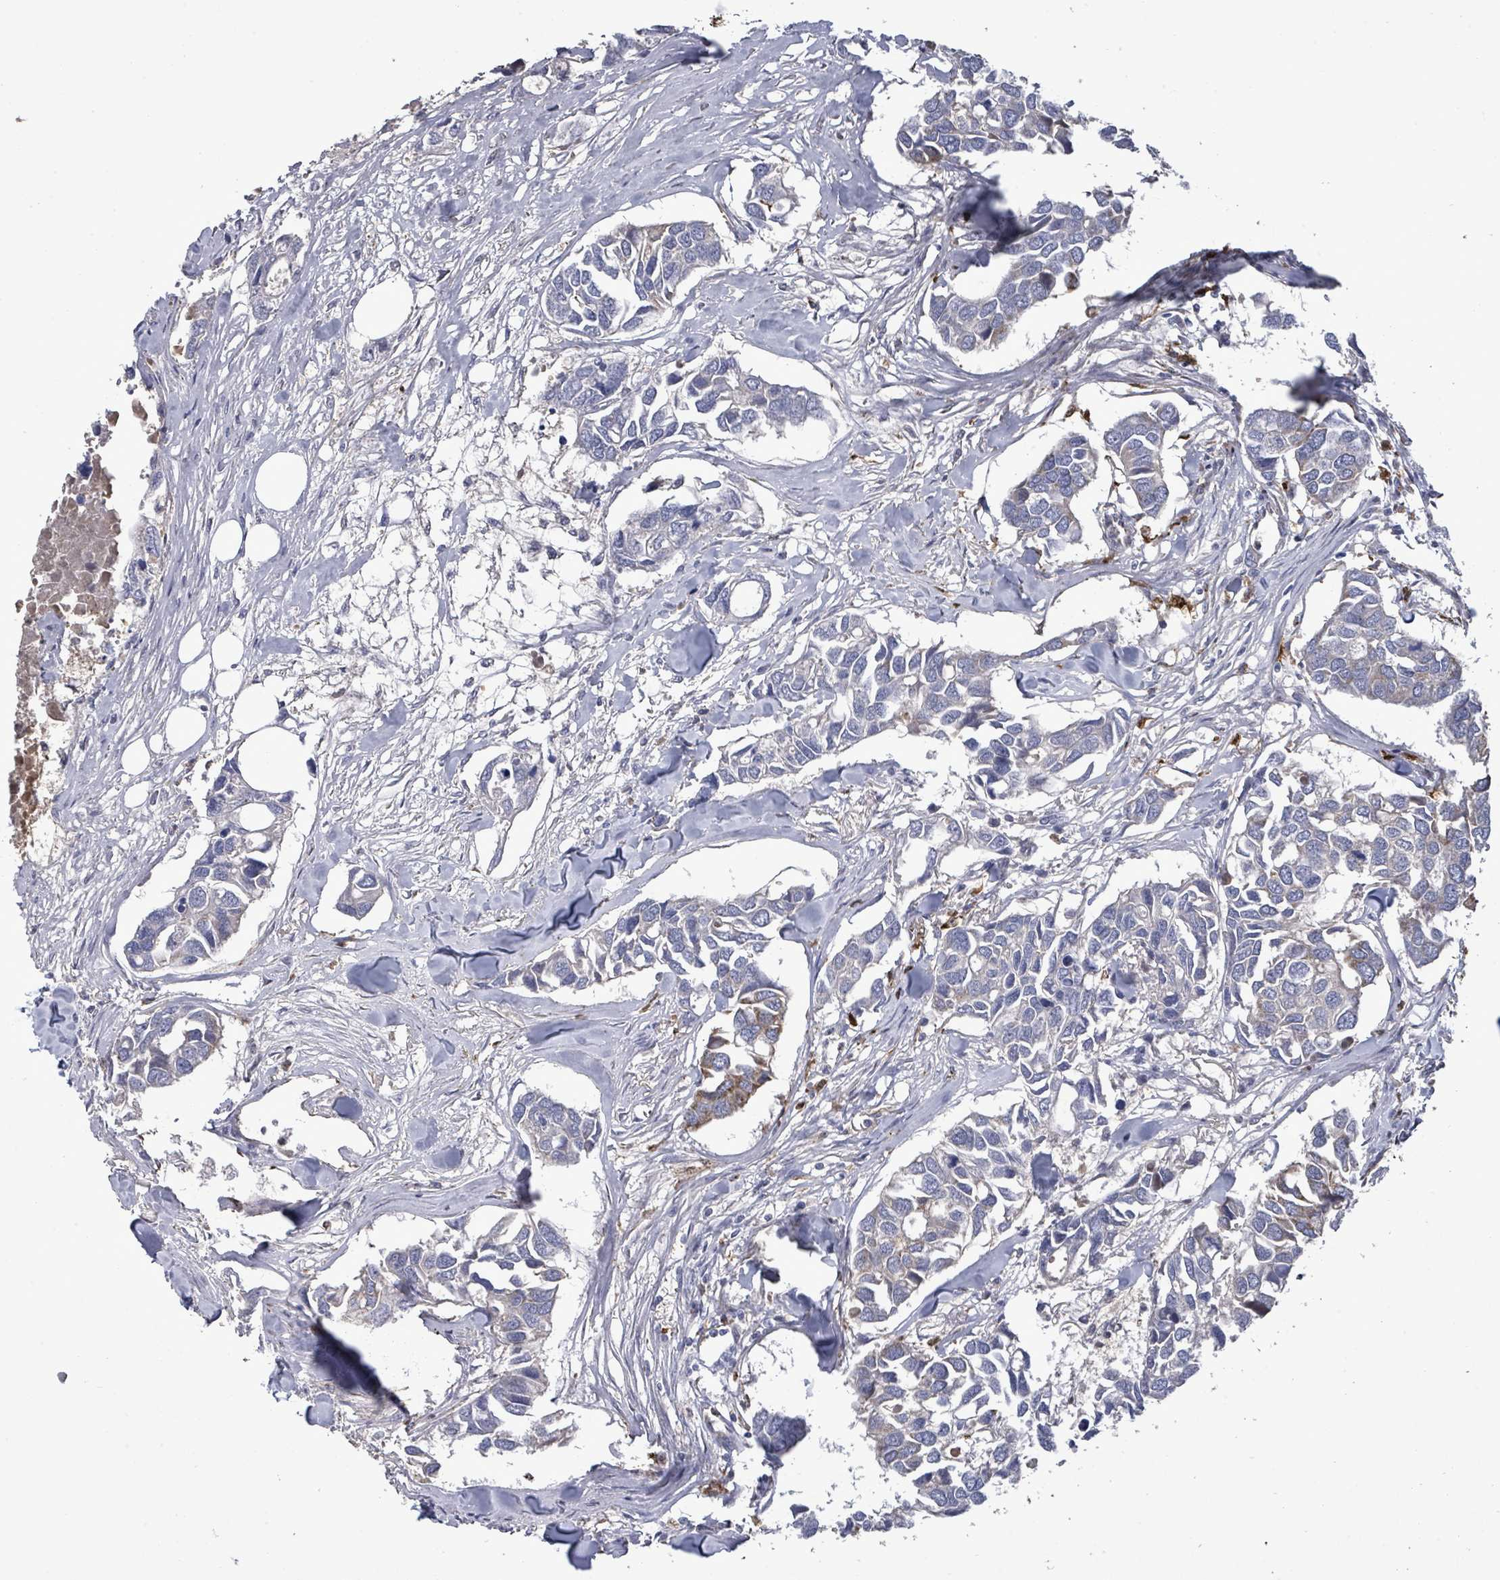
{"staining": {"intensity": "weak", "quantity": "<25%", "location": "cytoplasmic/membranous"}, "tissue": "breast cancer", "cell_type": "Tumor cells", "image_type": "cancer", "snomed": [{"axis": "morphology", "description": "Duct carcinoma"}, {"axis": "topography", "description": "Breast"}], "caption": "The photomicrograph exhibits no significant positivity in tumor cells of breast cancer. (DAB immunohistochemistry visualized using brightfield microscopy, high magnification).", "gene": "MTMR12", "patient": {"sex": "female", "age": 83}}